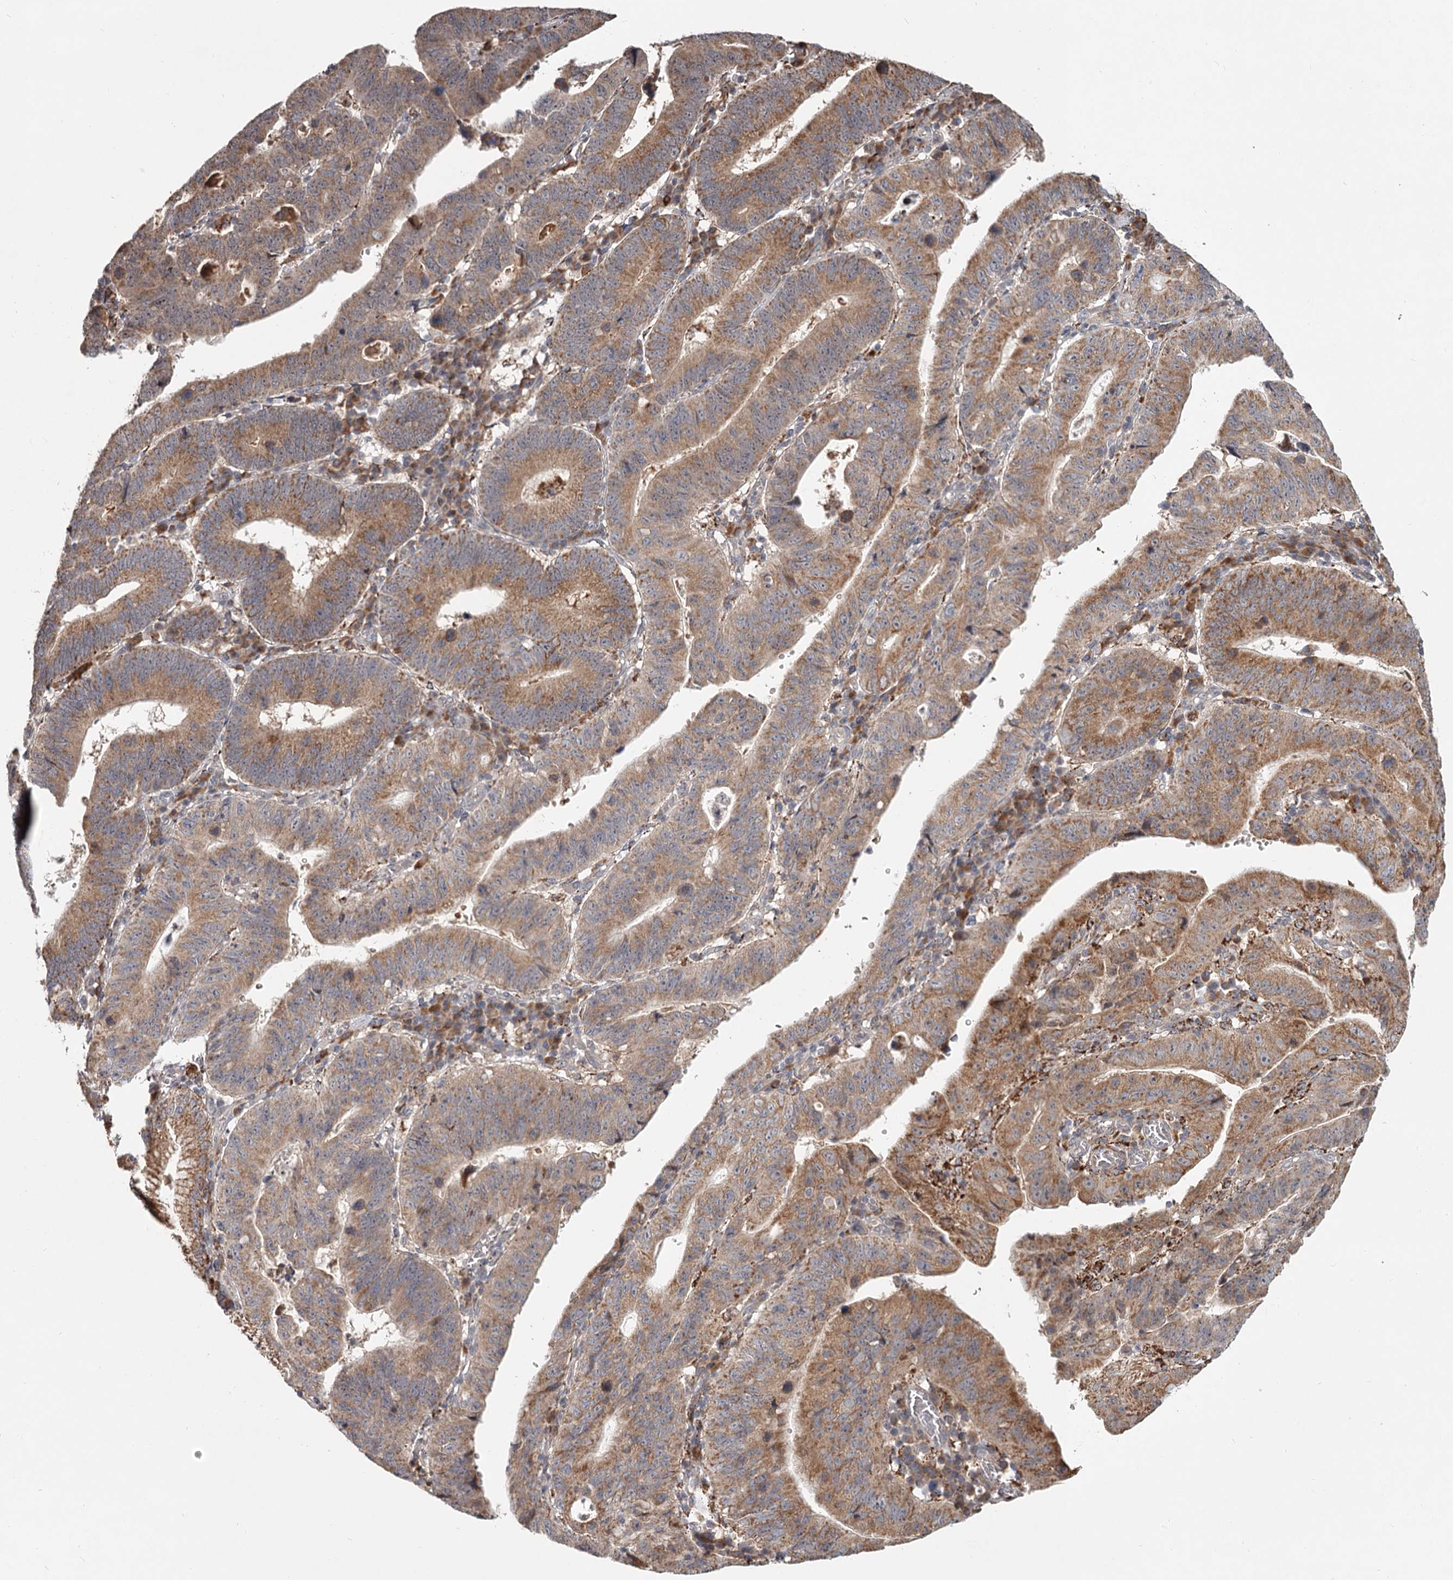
{"staining": {"intensity": "moderate", "quantity": ">75%", "location": "cytoplasmic/membranous"}, "tissue": "stomach cancer", "cell_type": "Tumor cells", "image_type": "cancer", "snomed": [{"axis": "morphology", "description": "Adenocarcinoma, NOS"}, {"axis": "topography", "description": "Stomach"}], "caption": "Immunohistochemical staining of human stomach cancer (adenocarcinoma) reveals moderate cytoplasmic/membranous protein staining in approximately >75% of tumor cells.", "gene": "CDC123", "patient": {"sex": "male", "age": 59}}